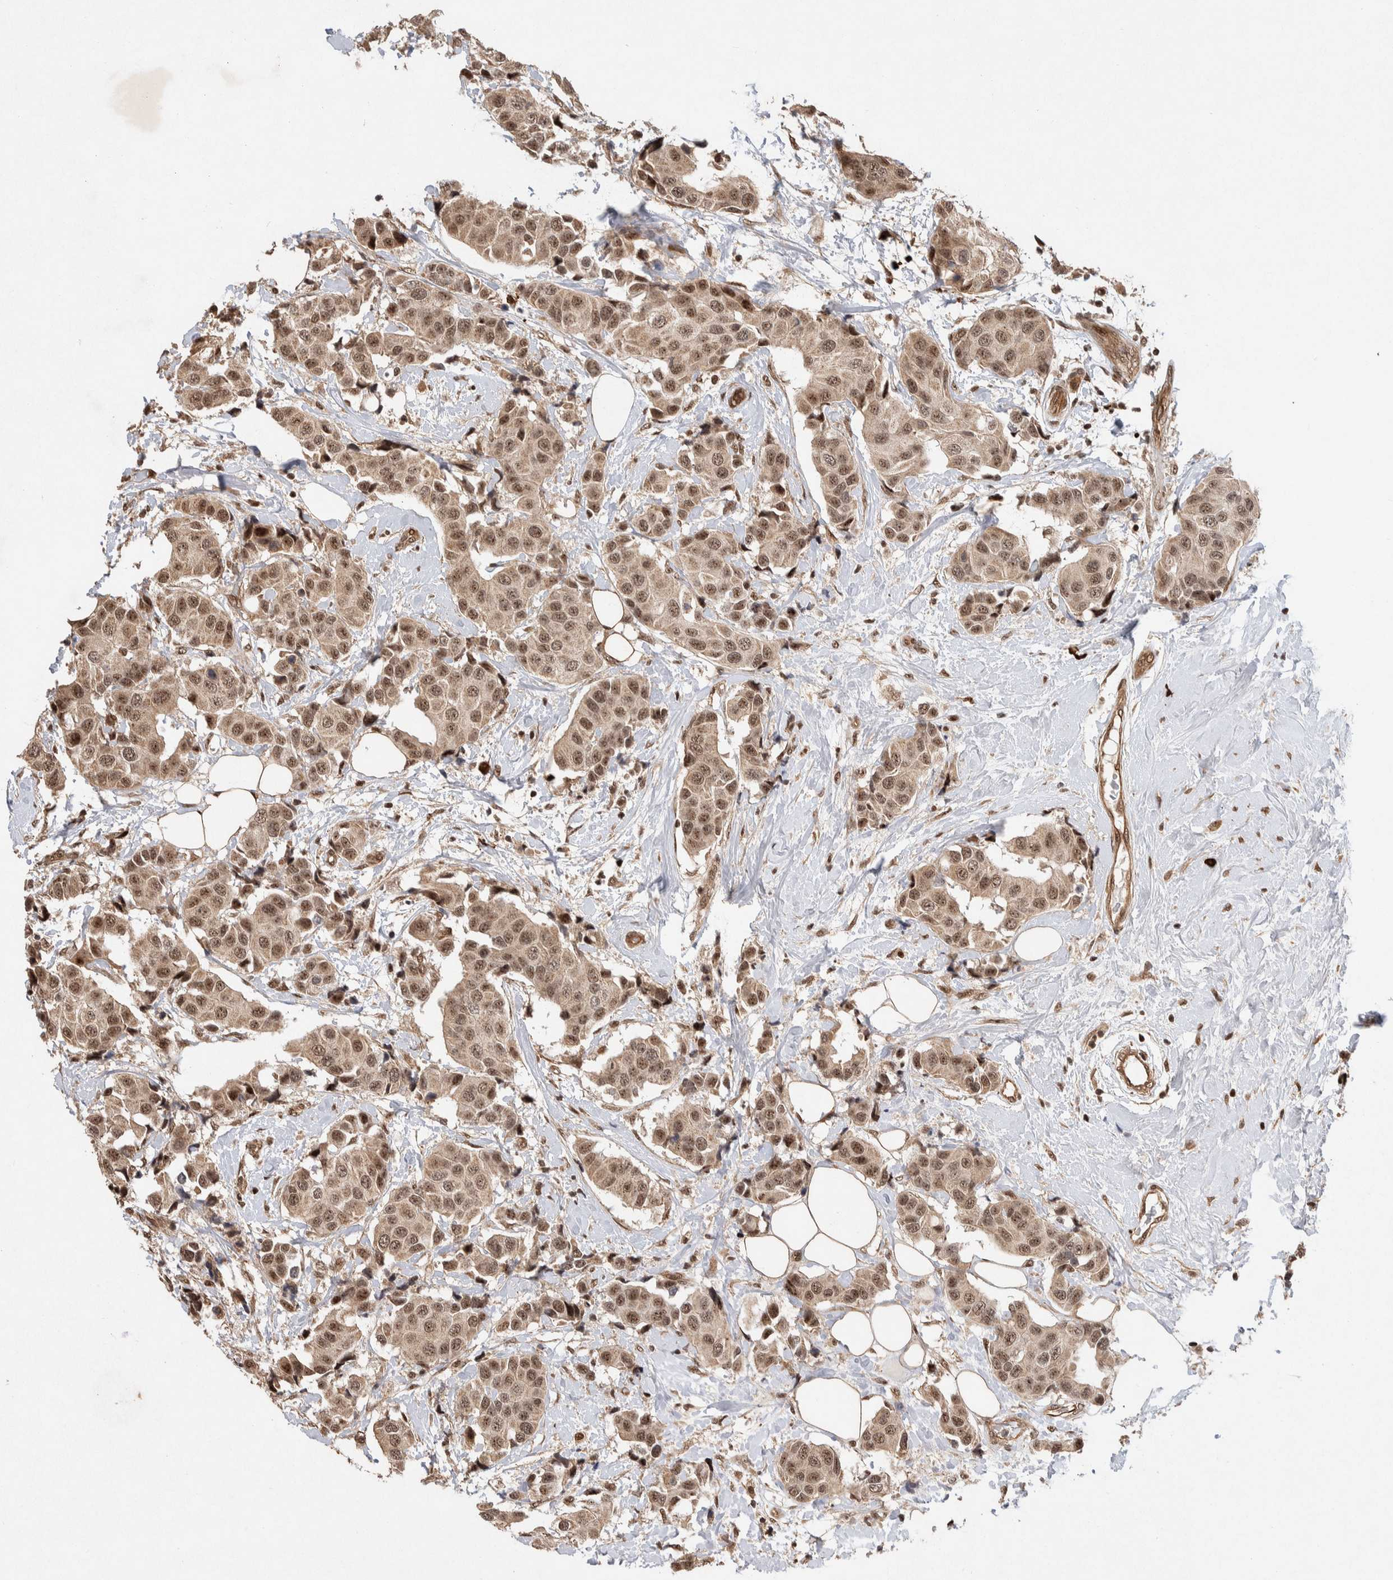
{"staining": {"intensity": "moderate", "quantity": ">75%", "location": "cytoplasmic/membranous,nuclear"}, "tissue": "breast cancer", "cell_type": "Tumor cells", "image_type": "cancer", "snomed": [{"axis": "morphology", "description": "Normal tissue, NOS"}, {"axis": "morphology", "description": "Duct carcinoma"}, {"axis": "topography", "description": "Breast"}], "caption": "Tumor cells exhibit medium levels of moderate cytoplasmic/membranous and nuclear expression in approximately >75% of cells in human breast cancer.", "gene": "TOR1B", "patient": {"sex": "female", "age": 39}}